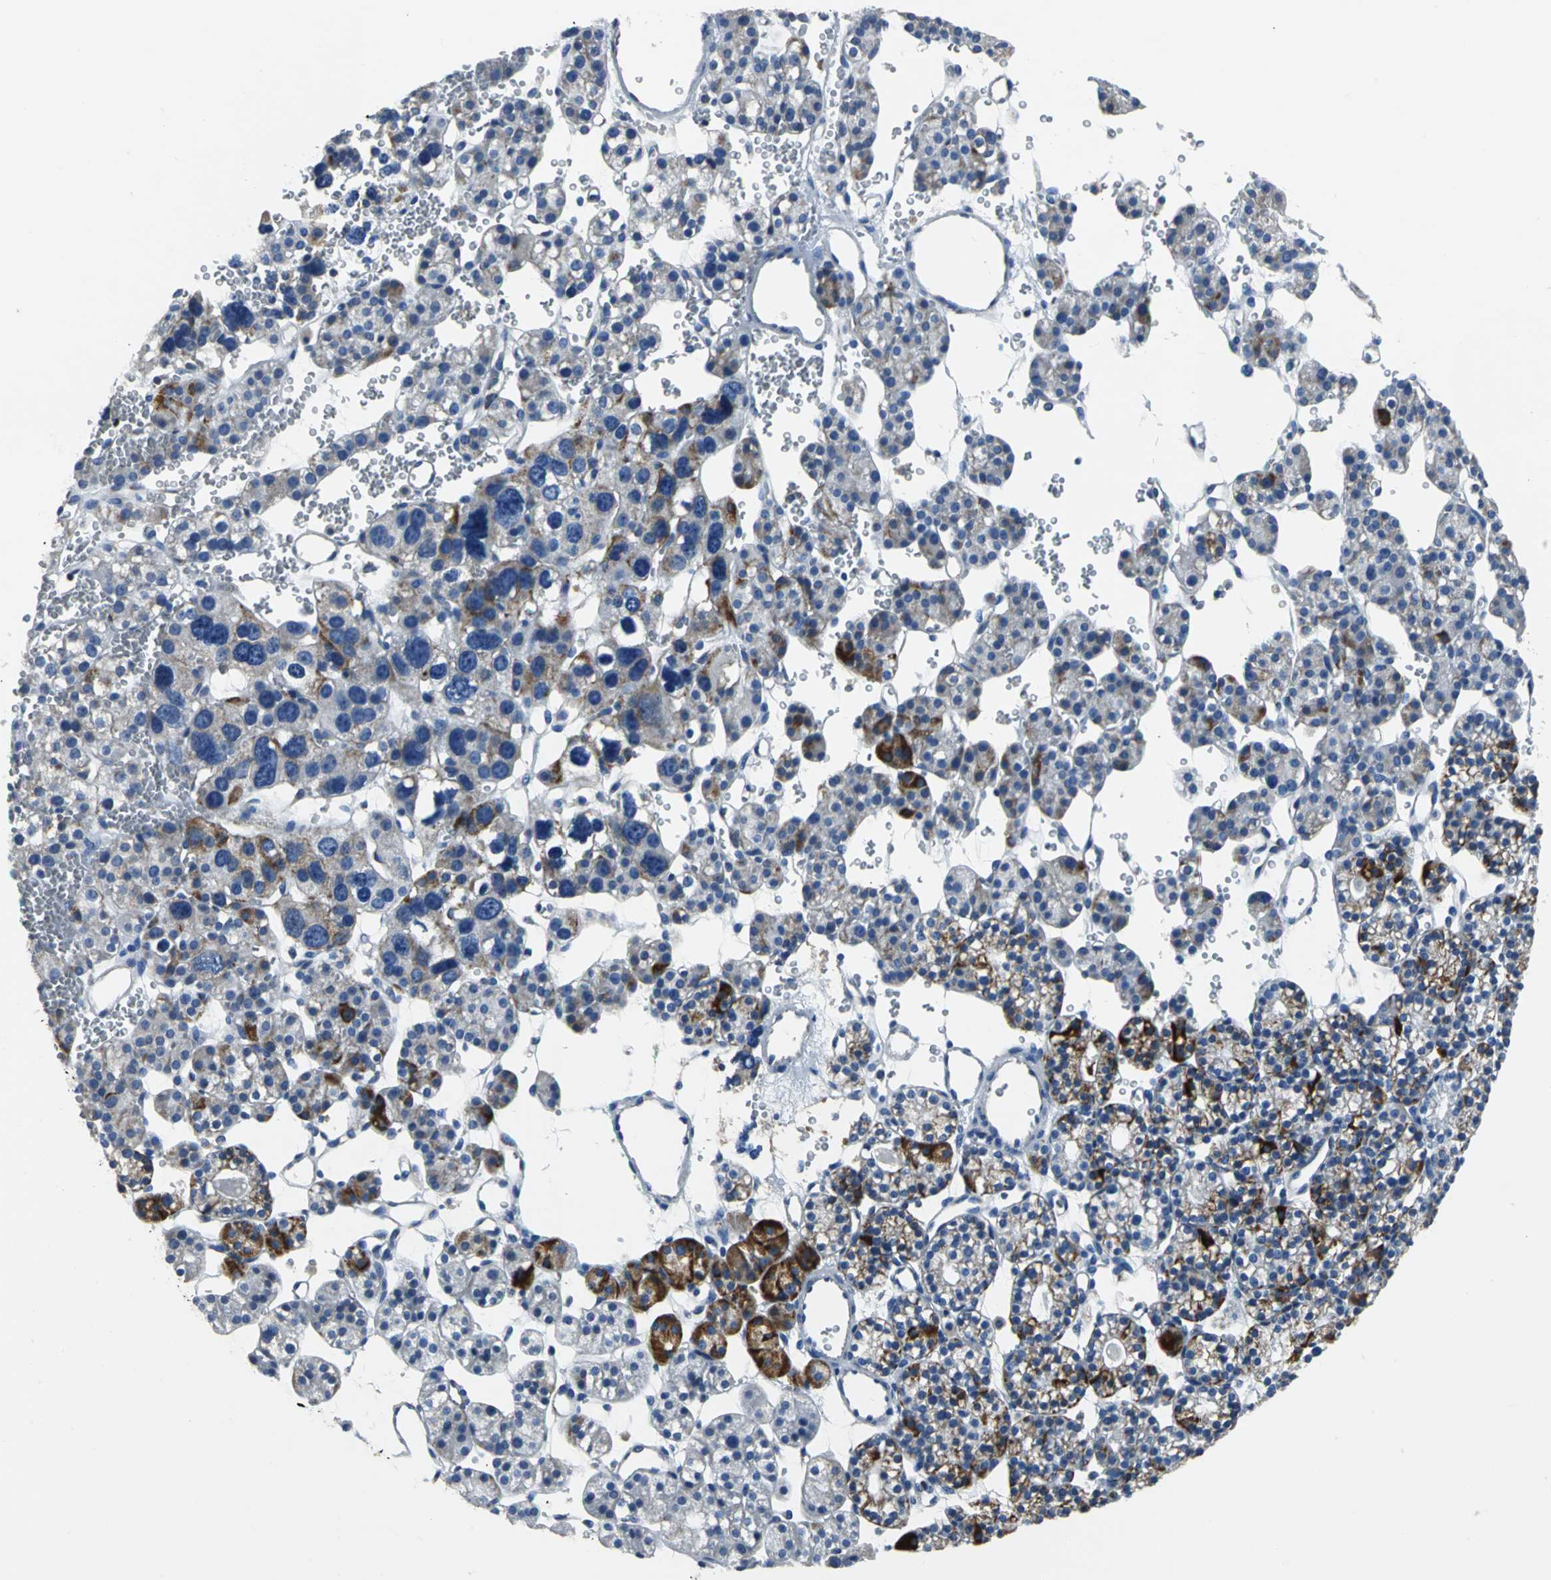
{"staining": {"intensity": "weak", "quantity": ">75%", "location": "cytoplasmic/membranous"}, "tissue": "parathyroid gland", "cell_type": "Glandular cells", "image_type": "normal", "snomed": [{"axis": "morphology", "description": "Normal tissue, NOS"}, {"axis": "topography", "description": "Parathyroid gland"}], "caption": "The micrograph exhibits a brown stain indicating the presence of a protein in the cytoplasmic/membranous of glandular cells in parathyroid gland. Ihc stains the protein in brown and the nuclei are stained blue.", "gene": "IFI6", "patient": {"sex": "female", "age": 64}}